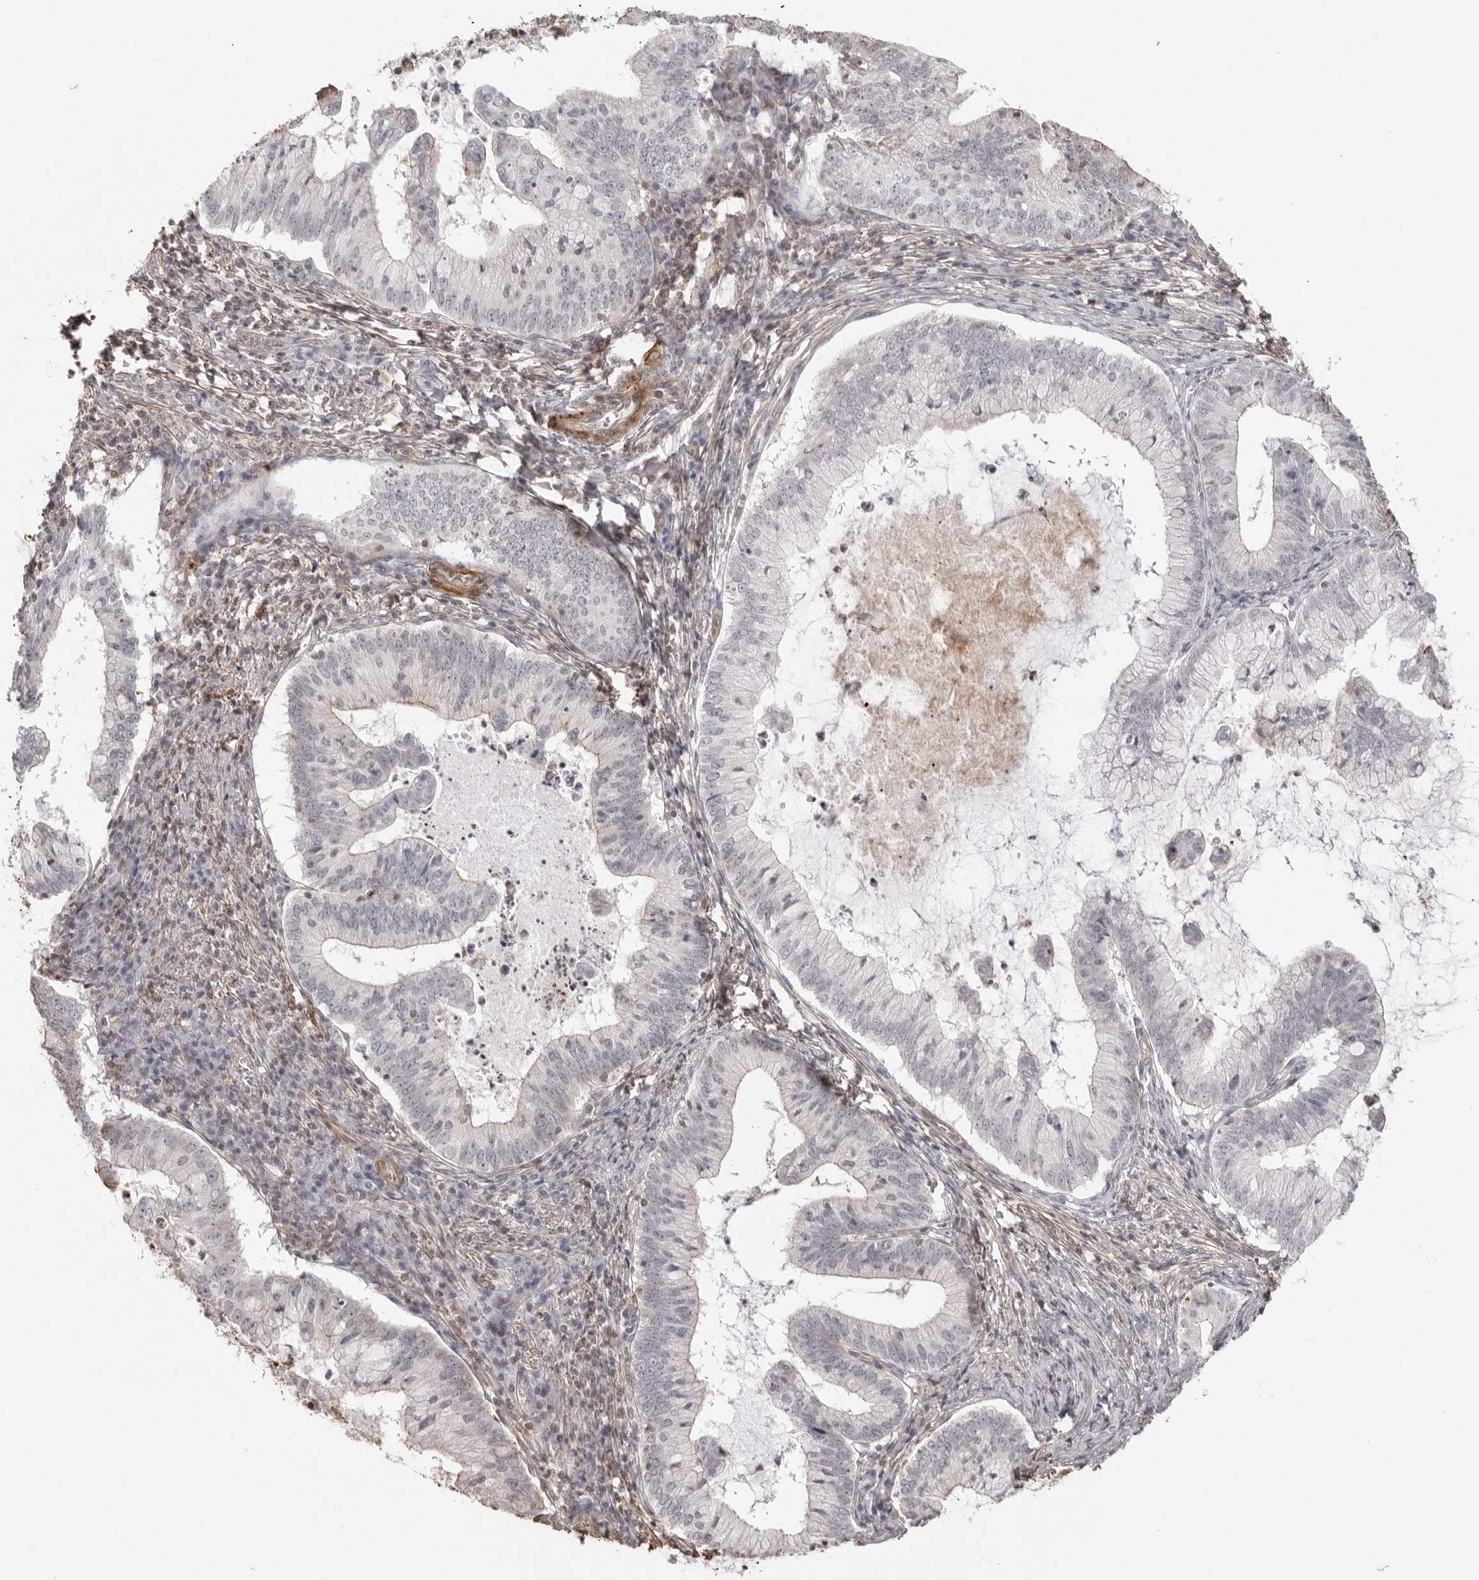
{"staining": {"intensity": "weak", "quantity": "<25%", "location": "cytoplasmic/membranous"}, "tissue": "cervical cancer", "cell_type": "Tumor cells", "image_type": "cancer", "snomed": [{"axis": "morphology", "description": "Adenocarcinoma, NOS"}, {"axis": "topography", "description": "Cervix"}], "caption": "Cervical cancer was stained to show a protein in brown. There is no significant expression in tumor cells. Nuclei are stained in blue.", "gene": "UNK", "patient": {"sex": "female", "age": 36}}